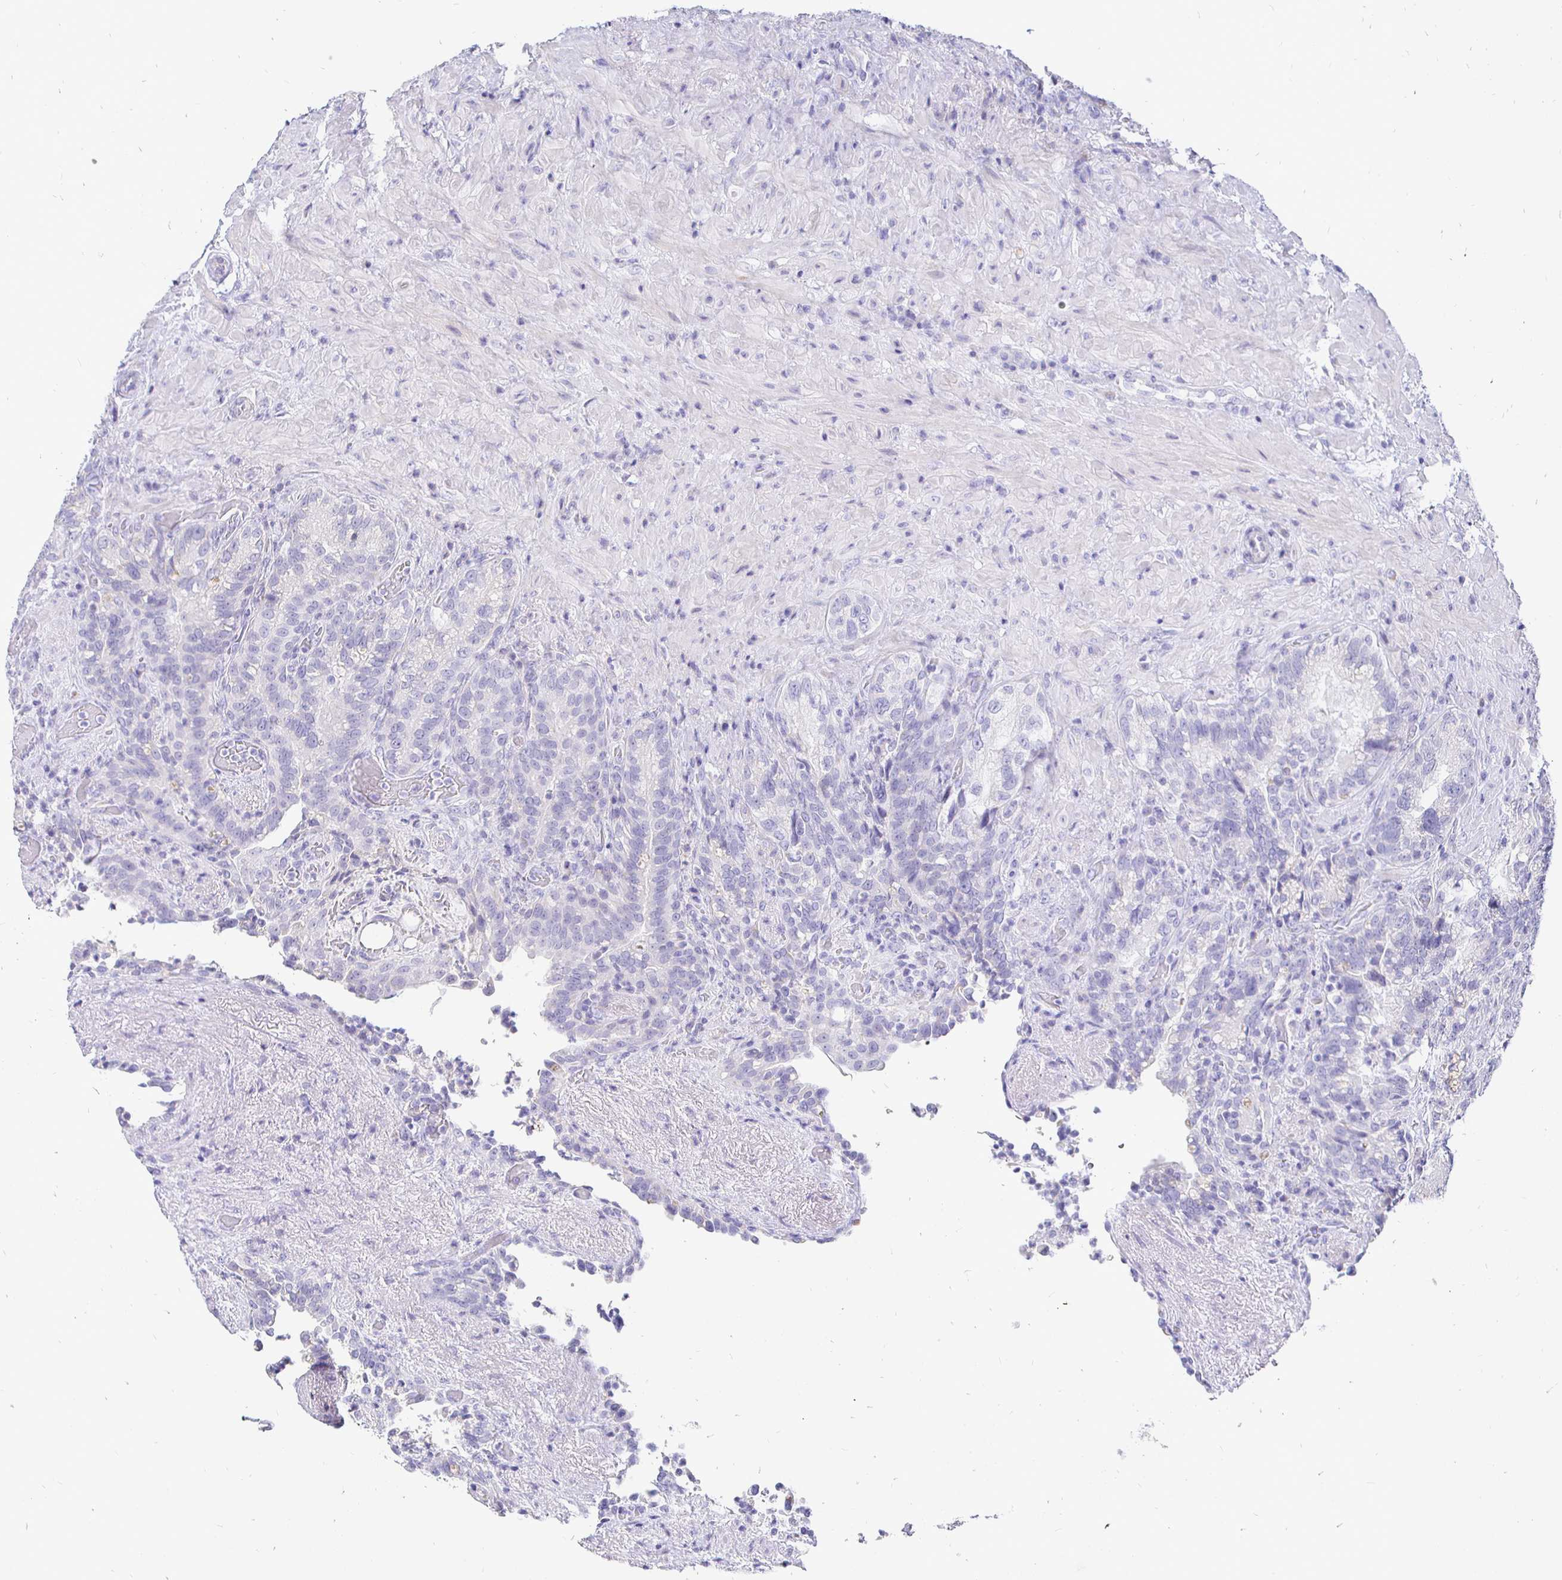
{"staining": {"intensity": "negative", "quantity": "none", "location": "none"}, "tissue": "seminal vesicle", "cell_type": "Glandular cells", "image_type": "normal", "snomed": [{"axis": "morphology", "description": "Normal tissue, NOS"}, {"axis": "topography", "description": "Seminal veicle"}], "caption": "IHC image of benign seminal vesicle stained for a protein (brown), which shows no expression in glandular cells.", "gene": "CR2", "patient": {"sex": "male", "age": 68}}